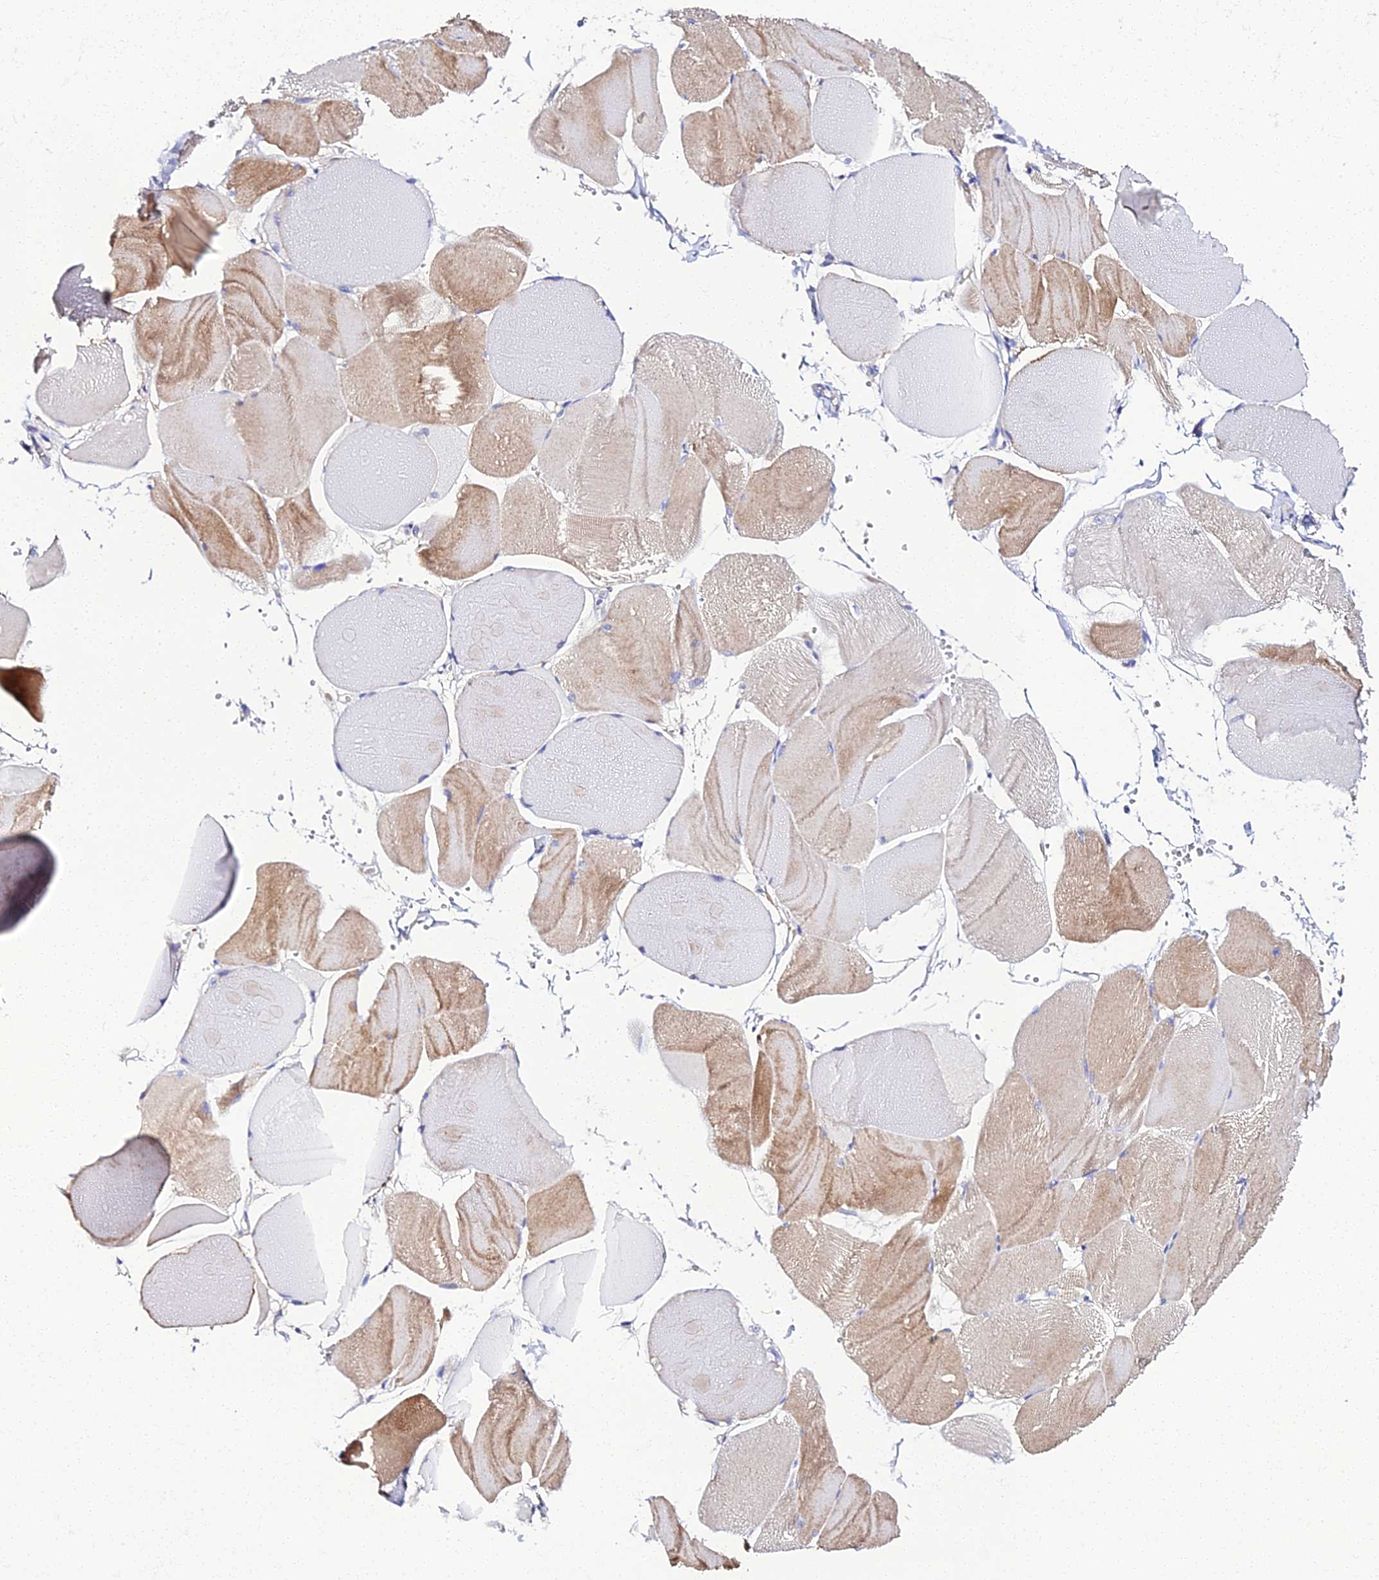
{"staining": {"intensity": "moderate", "quantity": "25%-75%", "location": "cytoplasmic/membranous"}, "tissue": "skeletal muscle", "cell_type": "Myocytes", "image_type": "normal", "snomed": [{"axis": "morphology", "description": "Normal tissue, NOS"}, {"axis": "morphology", "description": "Basal cell carcinoma"}, {"axis": "topography", "description": "Skeletal muscle"}], "caption": "Protein staining demonstrates moderate cytoplasmic/membranous expression in approximately 25%-75% of myocytes in unremarkable skeletal muscle. (IHC, brightfield microscopy, high magnification).", "gene": "SCX", "patient": {"sex": "female", "age": 64}}